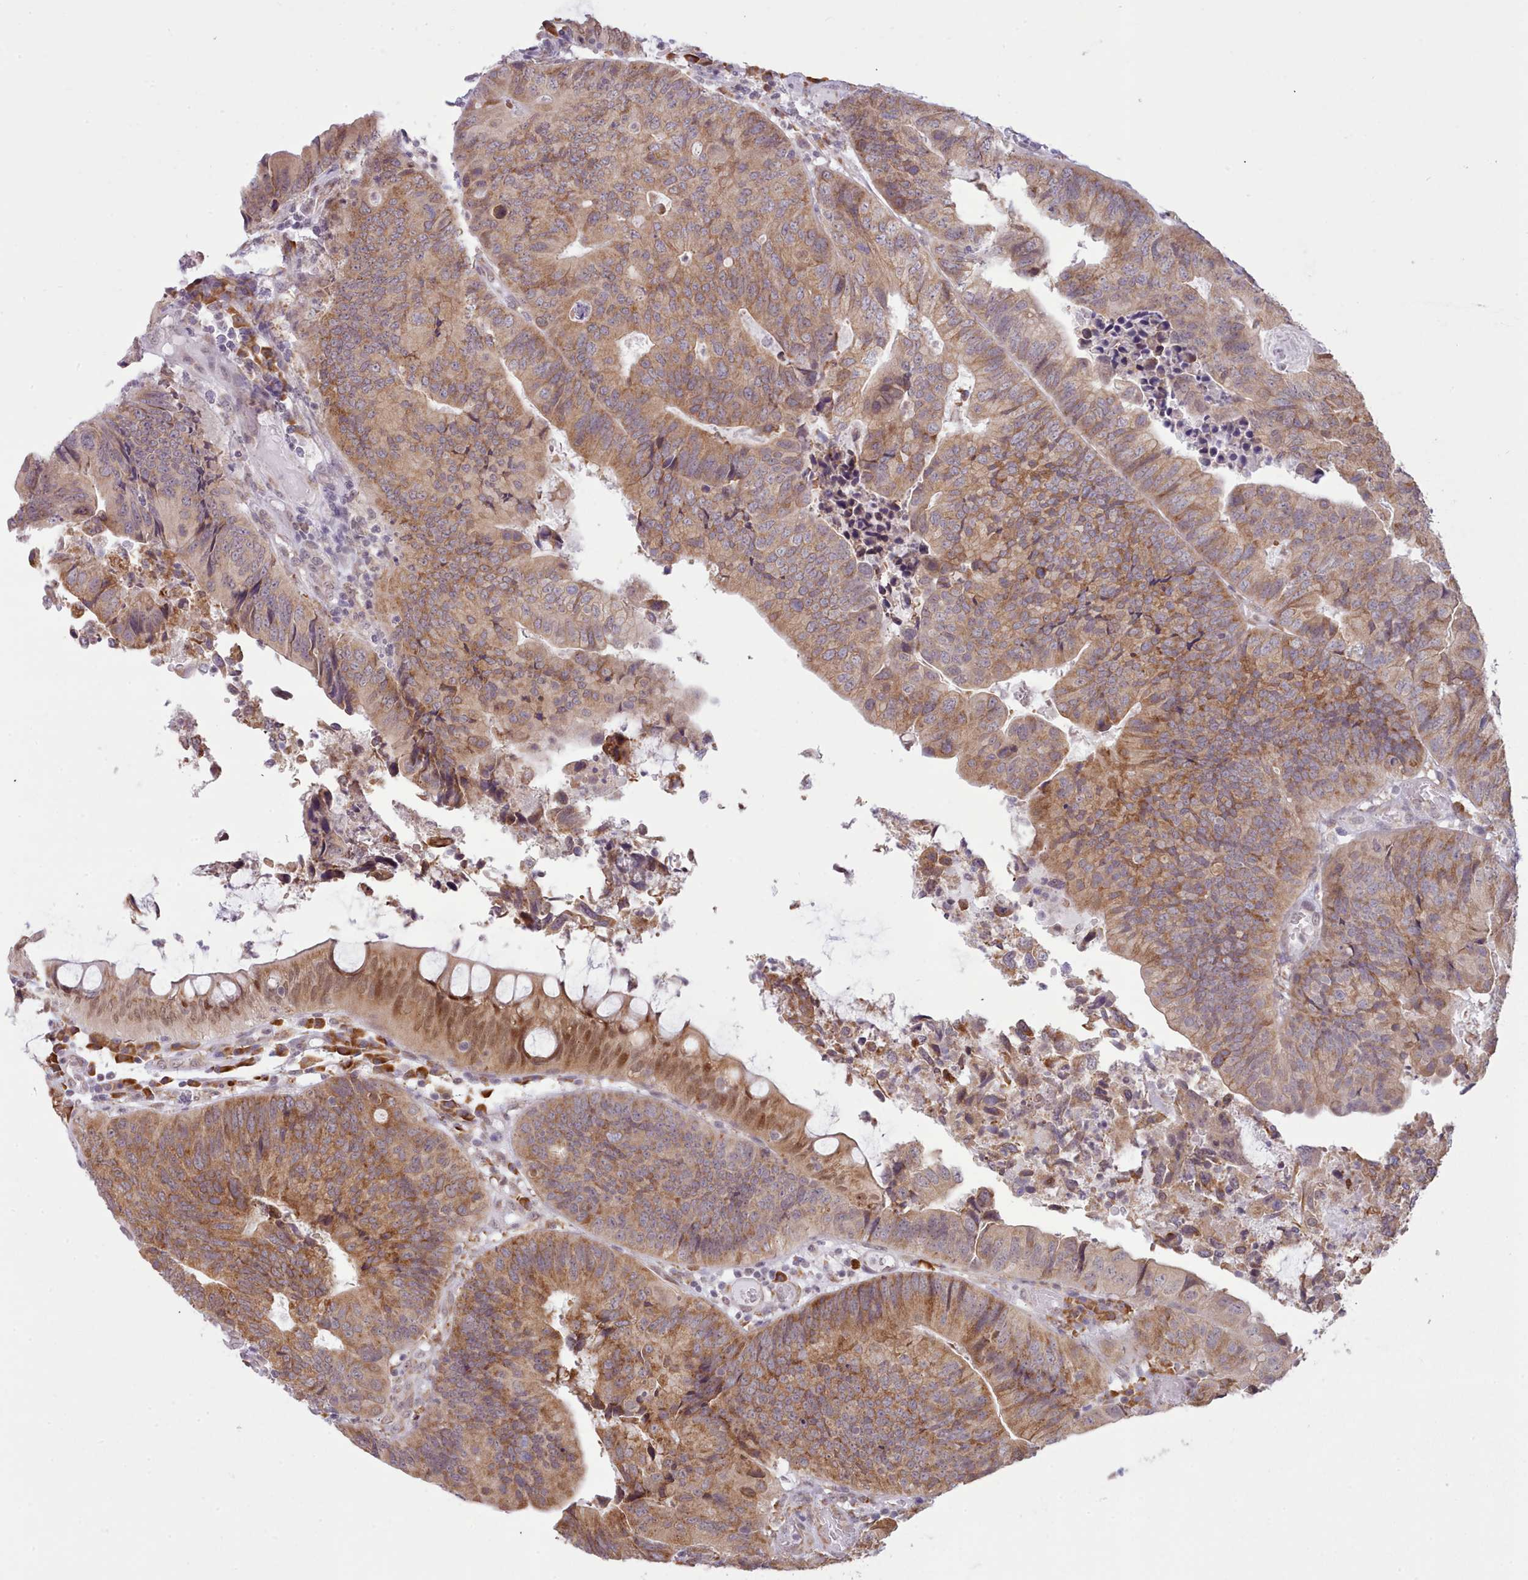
{"staining": {"intensity": "moderate", "quantity": ">75%", "location": "cytoplasmic/membranous"}, "tissue": "colorectal cancer", "cell_type": "Tumor cells", "image_type": "cancer", "snomed": [{"axis": "morphology", "description": "Adenocarcinoma, NOS"}, {"axis": "topography", "description": "Colon"}], "caption": "IHC histopathology image of human adenocarcinoma (colorectal) stained for a protein (brown), which exhibits medium levels of moderate cytoplasmic/membranous staining in approximately >75% of tumor cells.", "gene": "SEC61B", "patient": {"sex": "female", "age": 67}}